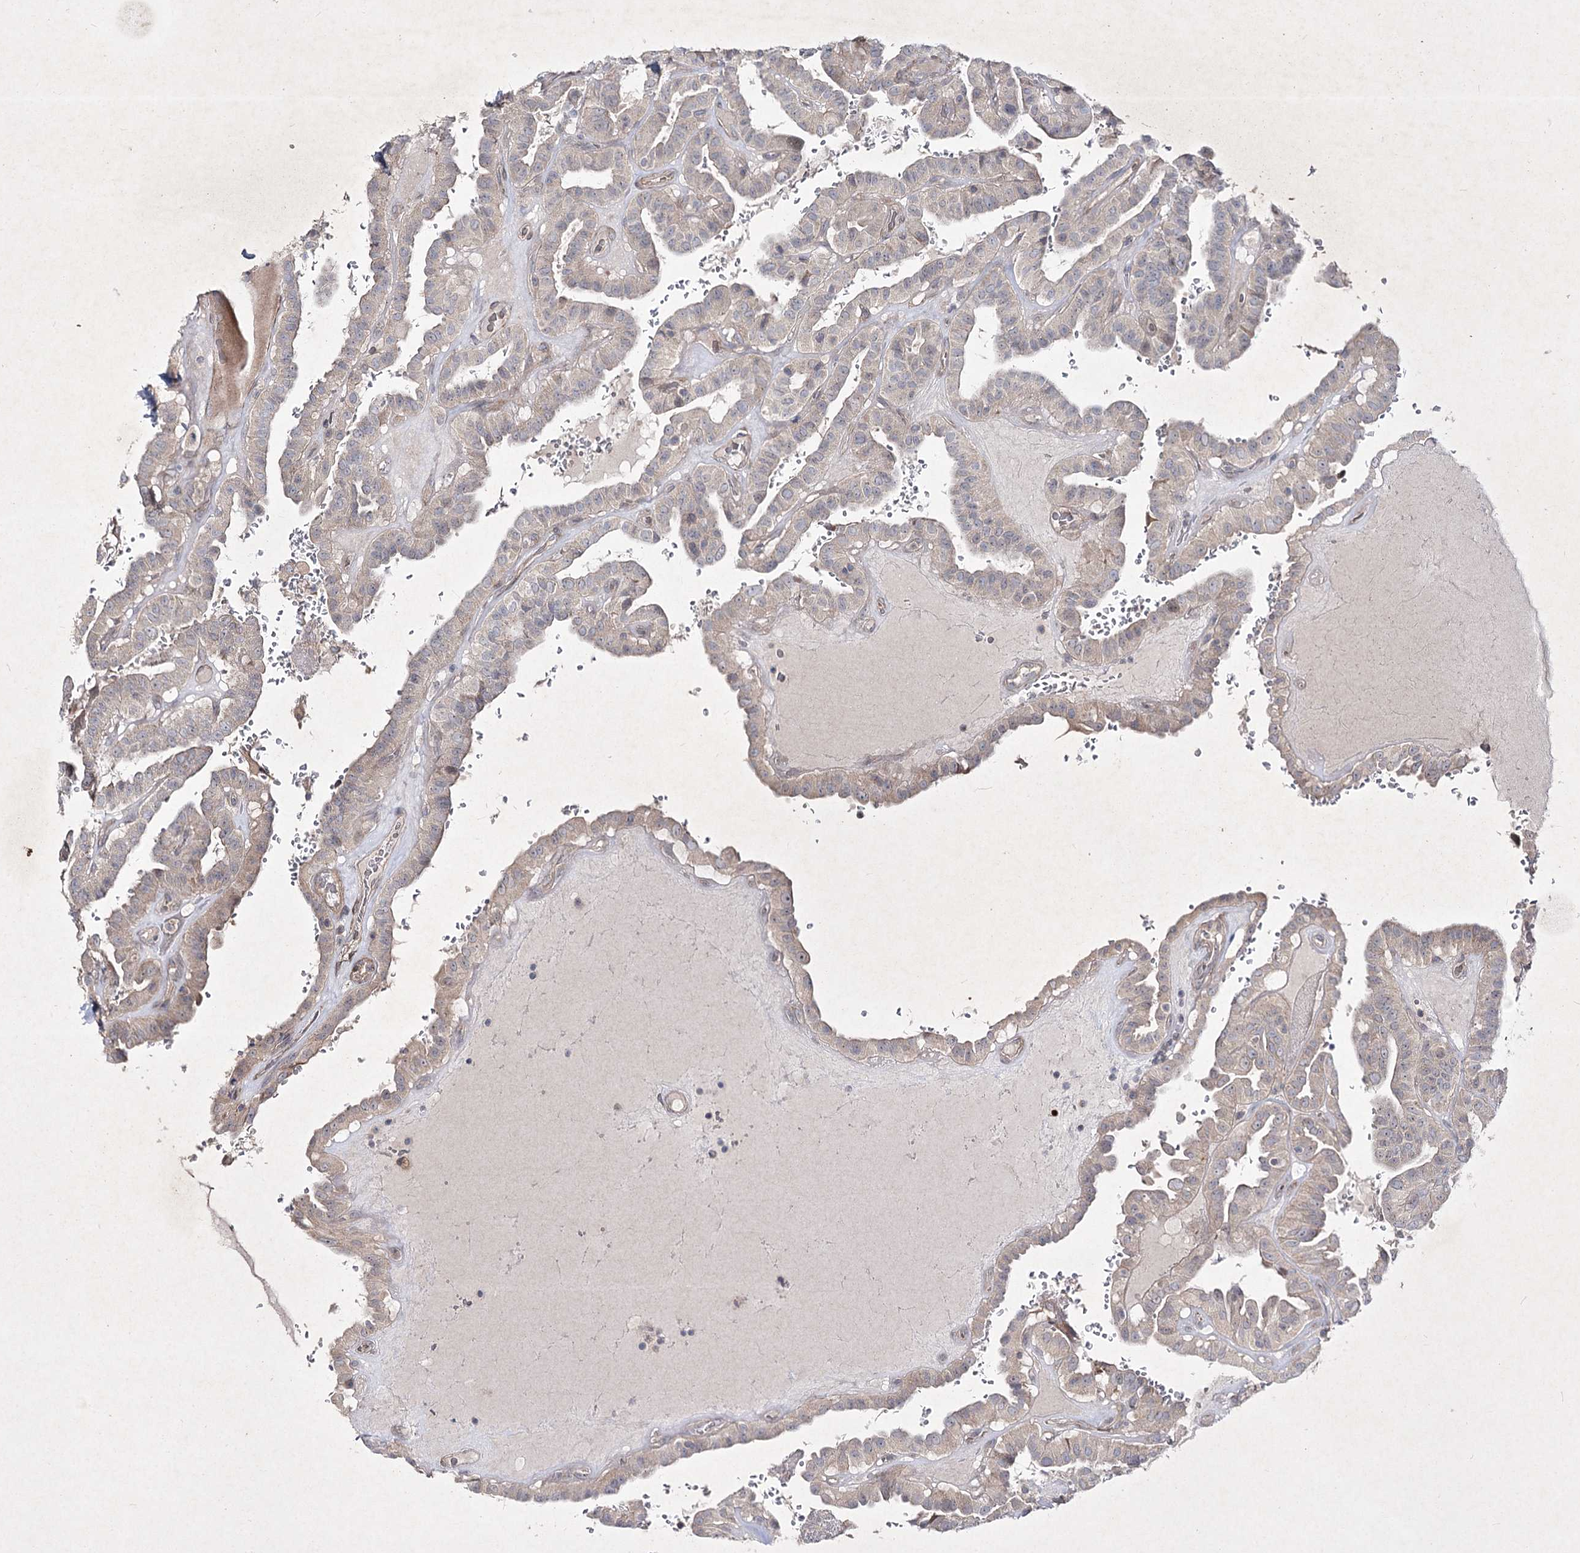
{"staining": {"intensity": "weak", "quantity": "25%-75%", "location": "cytoplasmic/membranous"}, "tissue": "thyroid cancer", "cell_type": "Tumor cells", "image_type": "cancer", "snomed": [{"axis": "morphology", "description": "Papillary adenocarcinoma, NOS"}, {"axis": "topography", "description": "Thyroid gland"}], "caption": "Immunohistochemical staining of human thyroid cancer displays low levels of weak cytoplasmic/membranous protein positivity in about 25%-75% of tumor cells.", "gene": "CIB2", "patient": {"sex": "male", "age": 77}}